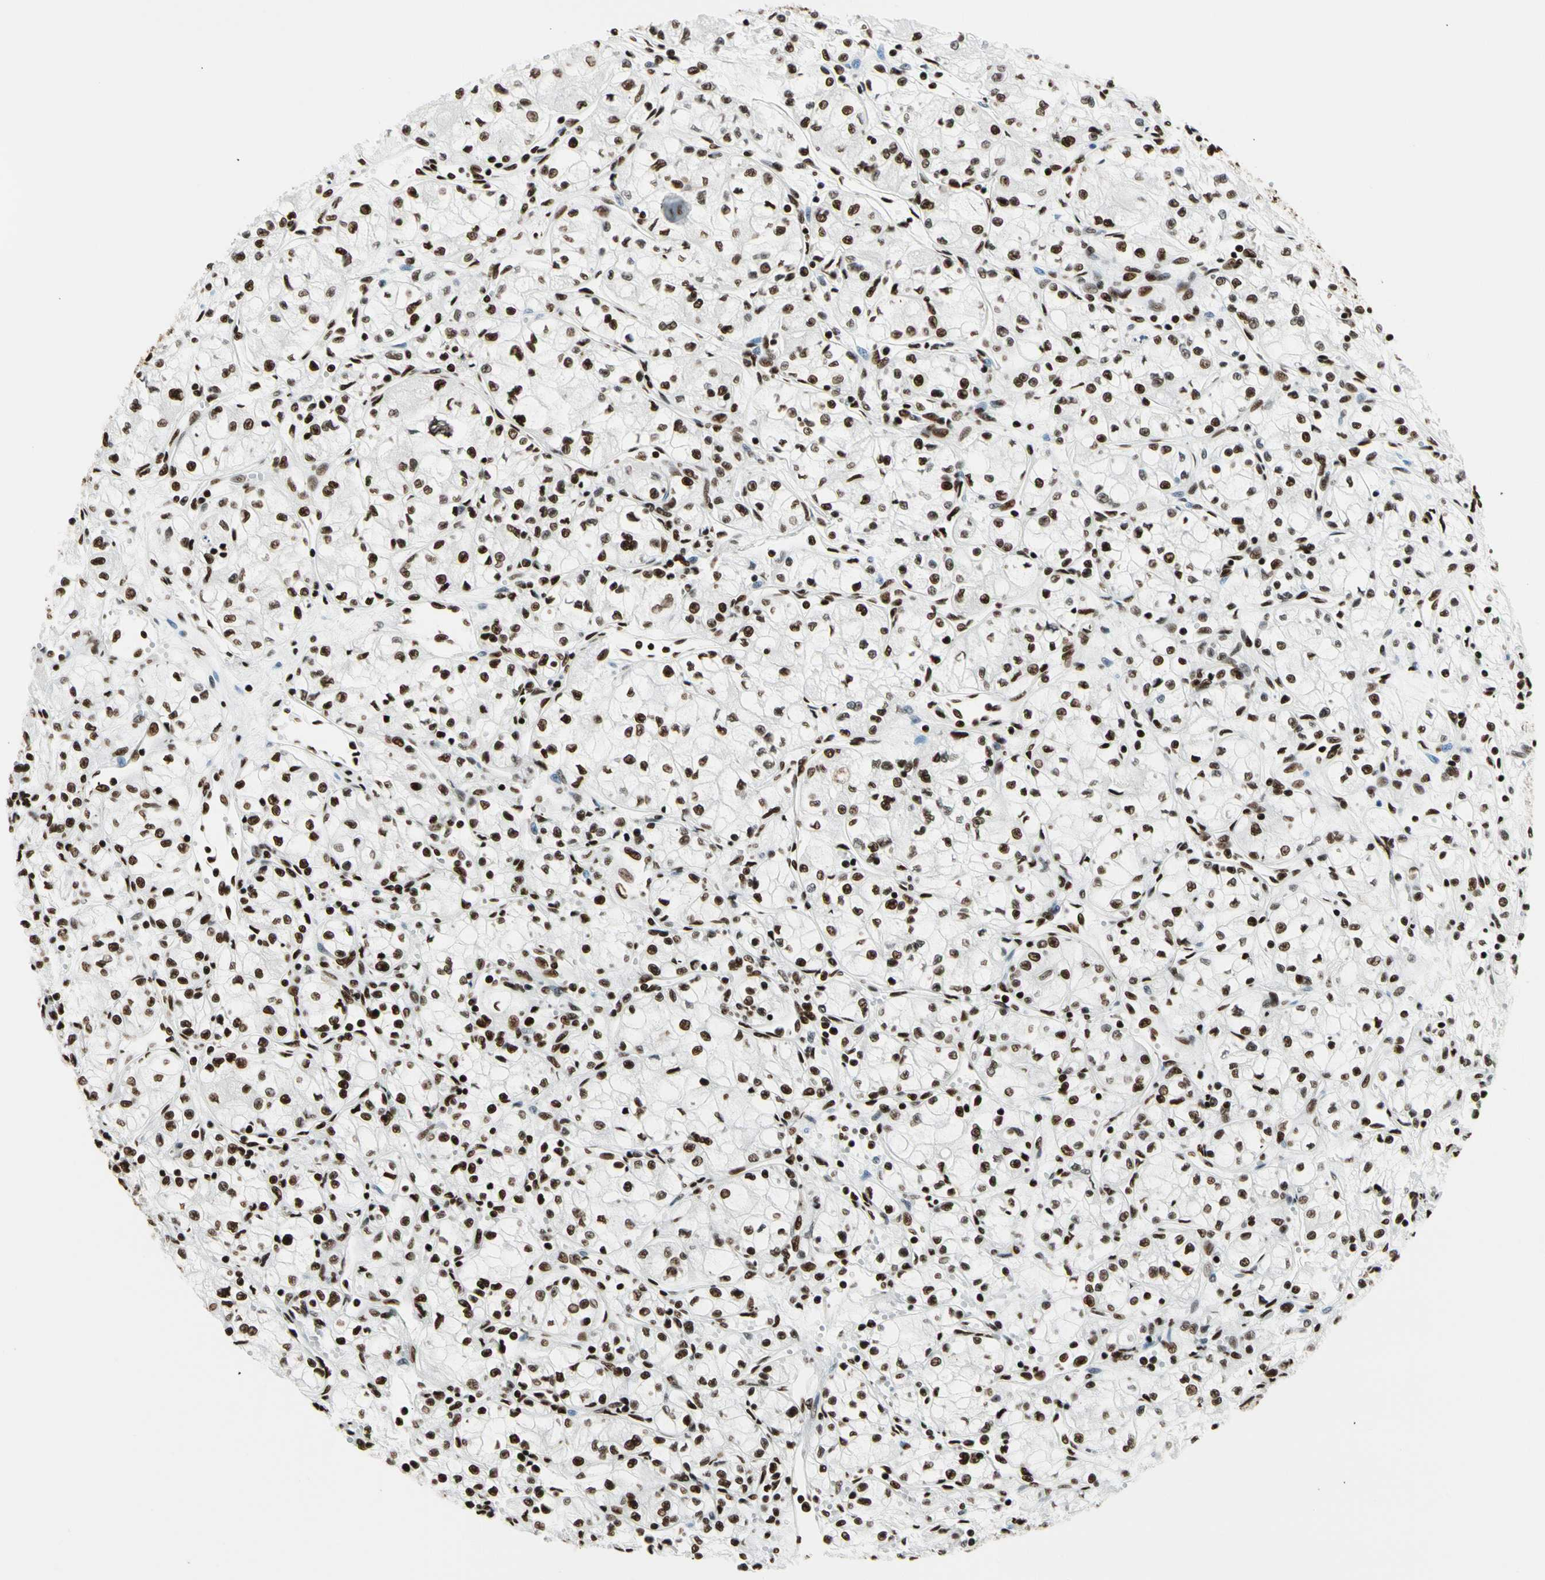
{"staining": {"intensity": "strong", "quantity": ">75%", "location": "nuclear"}, "tissue": "renal cancer", "cell_type": "Tumor cells", "image_type": "cancer", "snomed": [{"axis": "morphology", "description": "Normal tissue, NOS"}, {"axis": "morphology", "description": "Adenocarcinoma, NOS"}, {"axis": "topography", "description": "Kidney"}], "caption": "The micrograph demonstrates staining of renal cancer (adenocarcinoma), revealing strong nuclear protein staining (brown color) within tumor cells.", "gene": "CCAR1", "patient": {"sex": "male", "age": 59}}